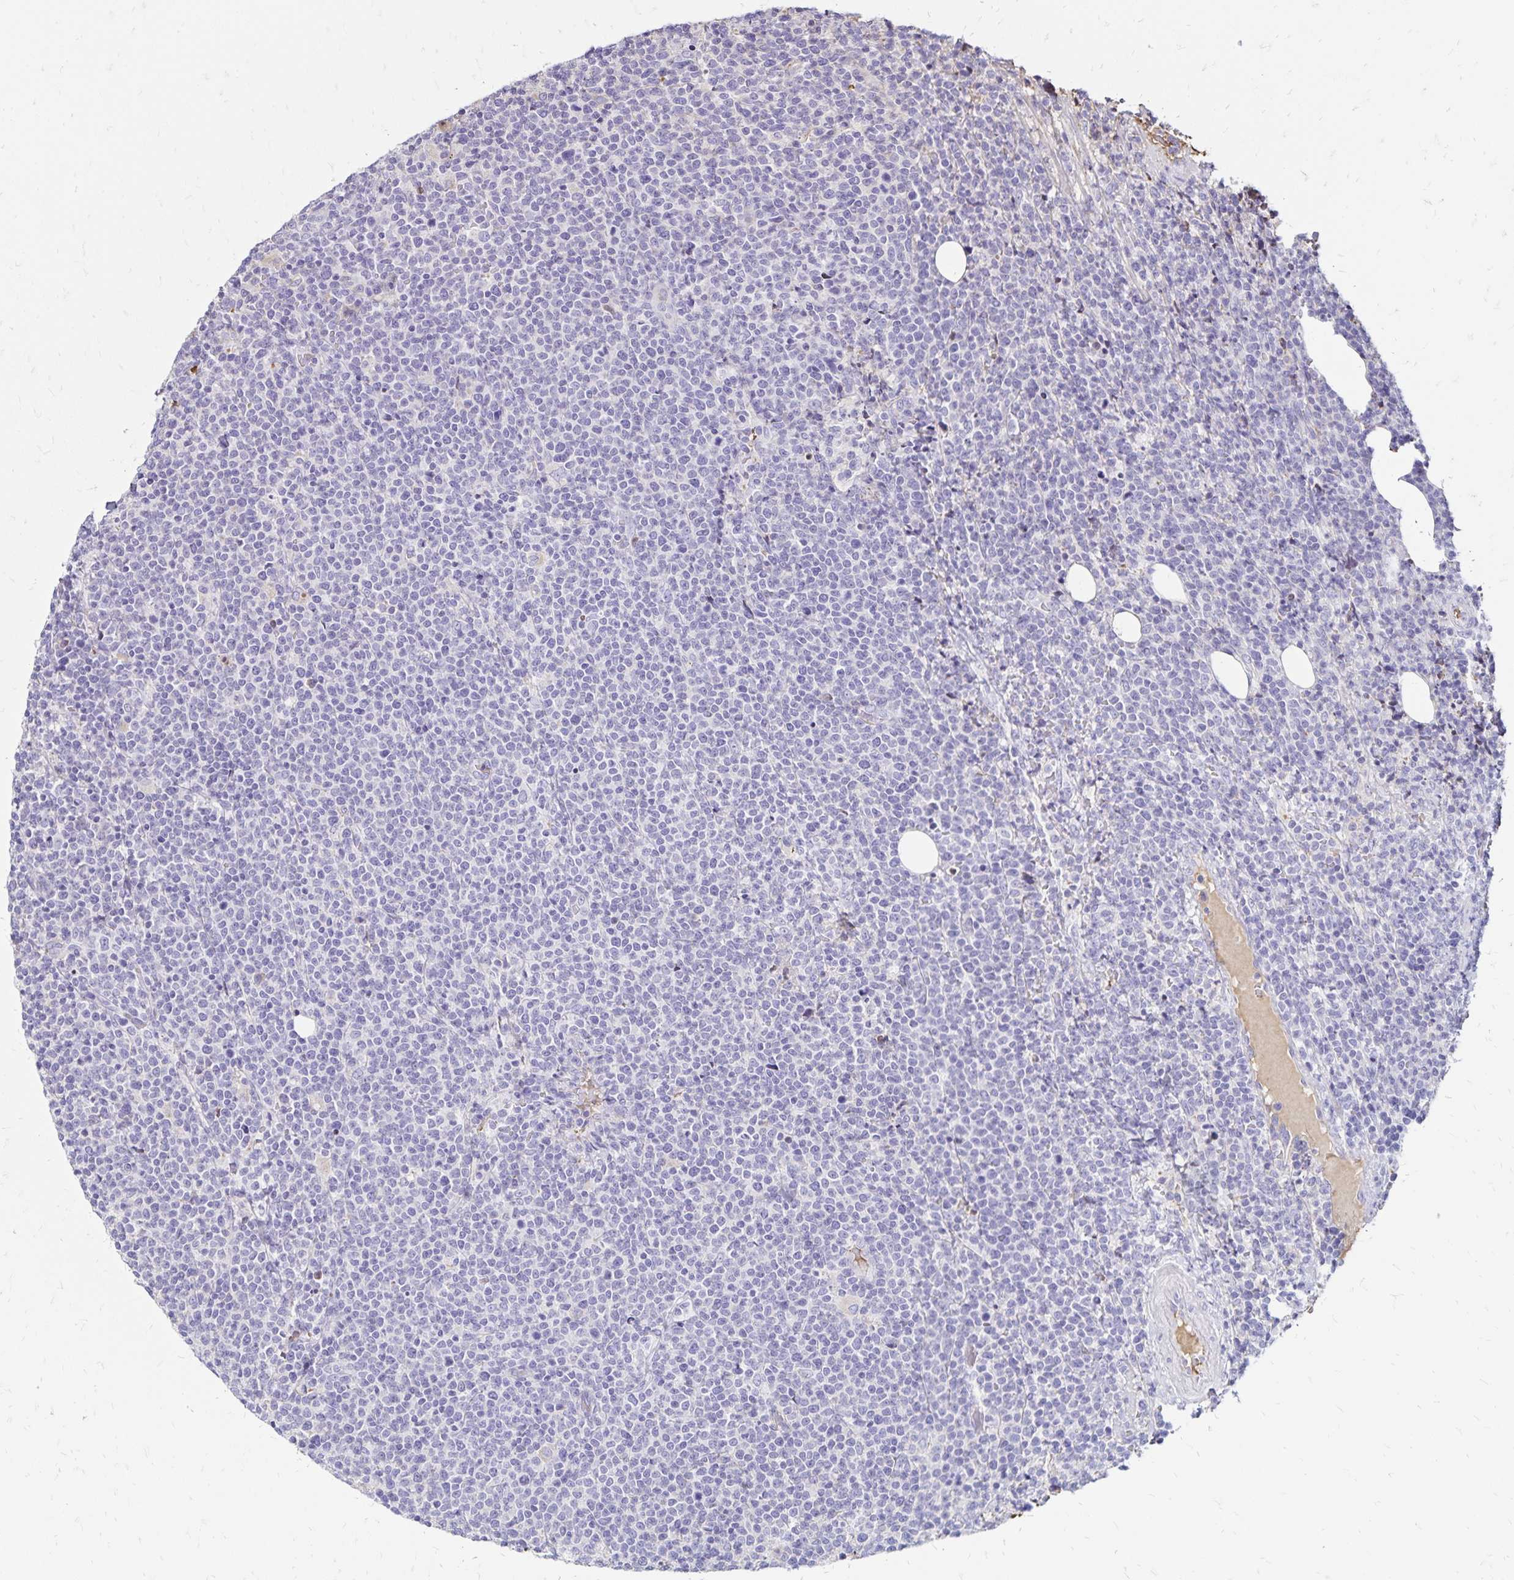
{"staining": {"intensity": "negative", "quantity": "none", "location": "none"}, "tissue": "lymphoma", "cell_type": "Tumor cells", "image_type": "cancer", "snomed": [{"axis": "morphology", "description": "Malignant lymphoma, non-Hodgkin's type, High grade"}, {"axis": "topography", "description": "Lymph node"}], "caption": "Immunohistochemistry histopathology image of lymphoma stained for a protein (brown), which shows no expression in tumor cells. Brightfield microscopy of IHC stained with DAB (brown) and hematoxylin (blue), captured at high magnification.", "gene": "KISS1", "patient": {"sex": "male", "age": 61}}